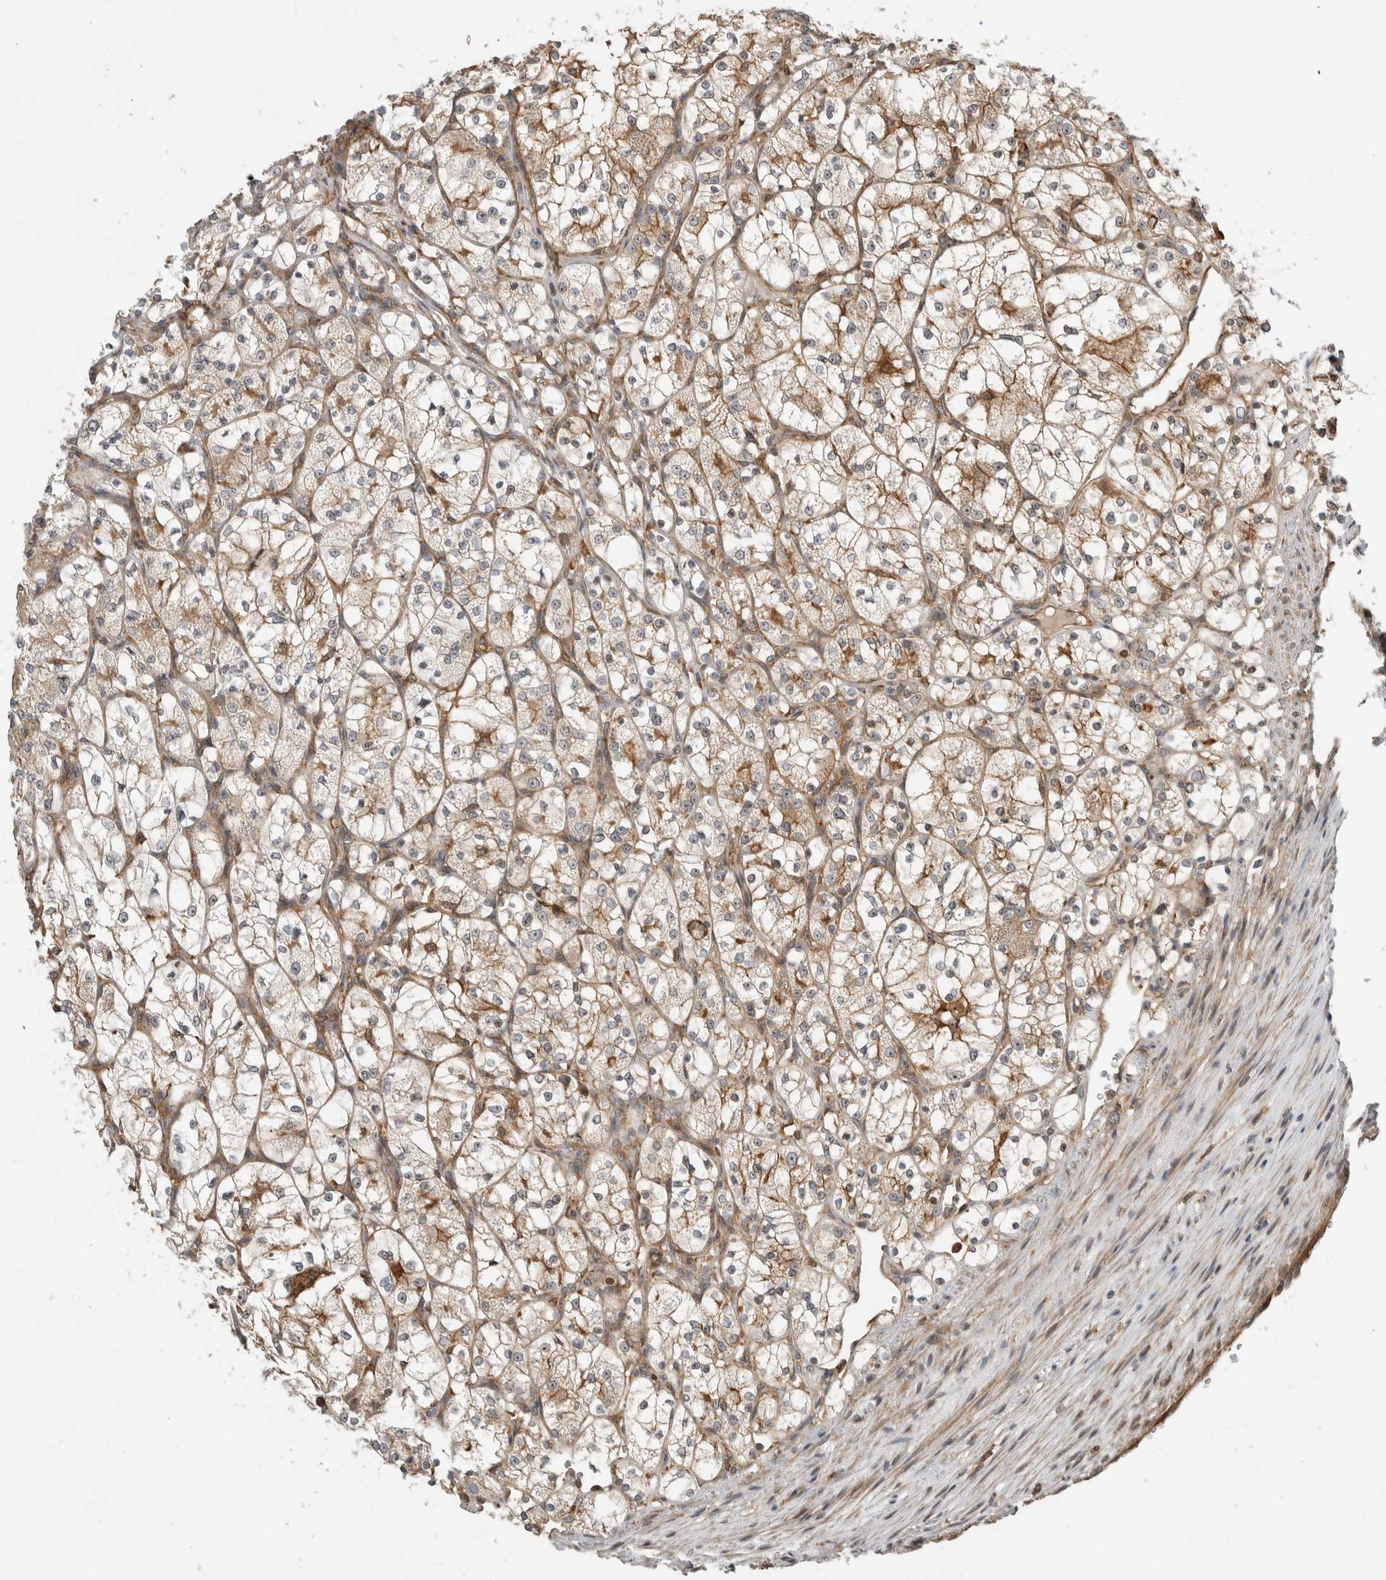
{"staining": {"intensity": "weak", "quantity": "<25%", "location": "cytoplasmic/membranous"}, "tissue": "renal cancer", "cell_type": "Tumor cells", "image_type": "cancer", "snomed": [{"axis": "morphology", "description": "Adenocarcinoma, NOS"}, {"axis": "topography", "description": "Kidney"}], "caption": "There is no significant staining in tumor cells of adenocarcinoma (renal).", "gene": "WASF2", "patient": {"sex": "female", "age": 69}}